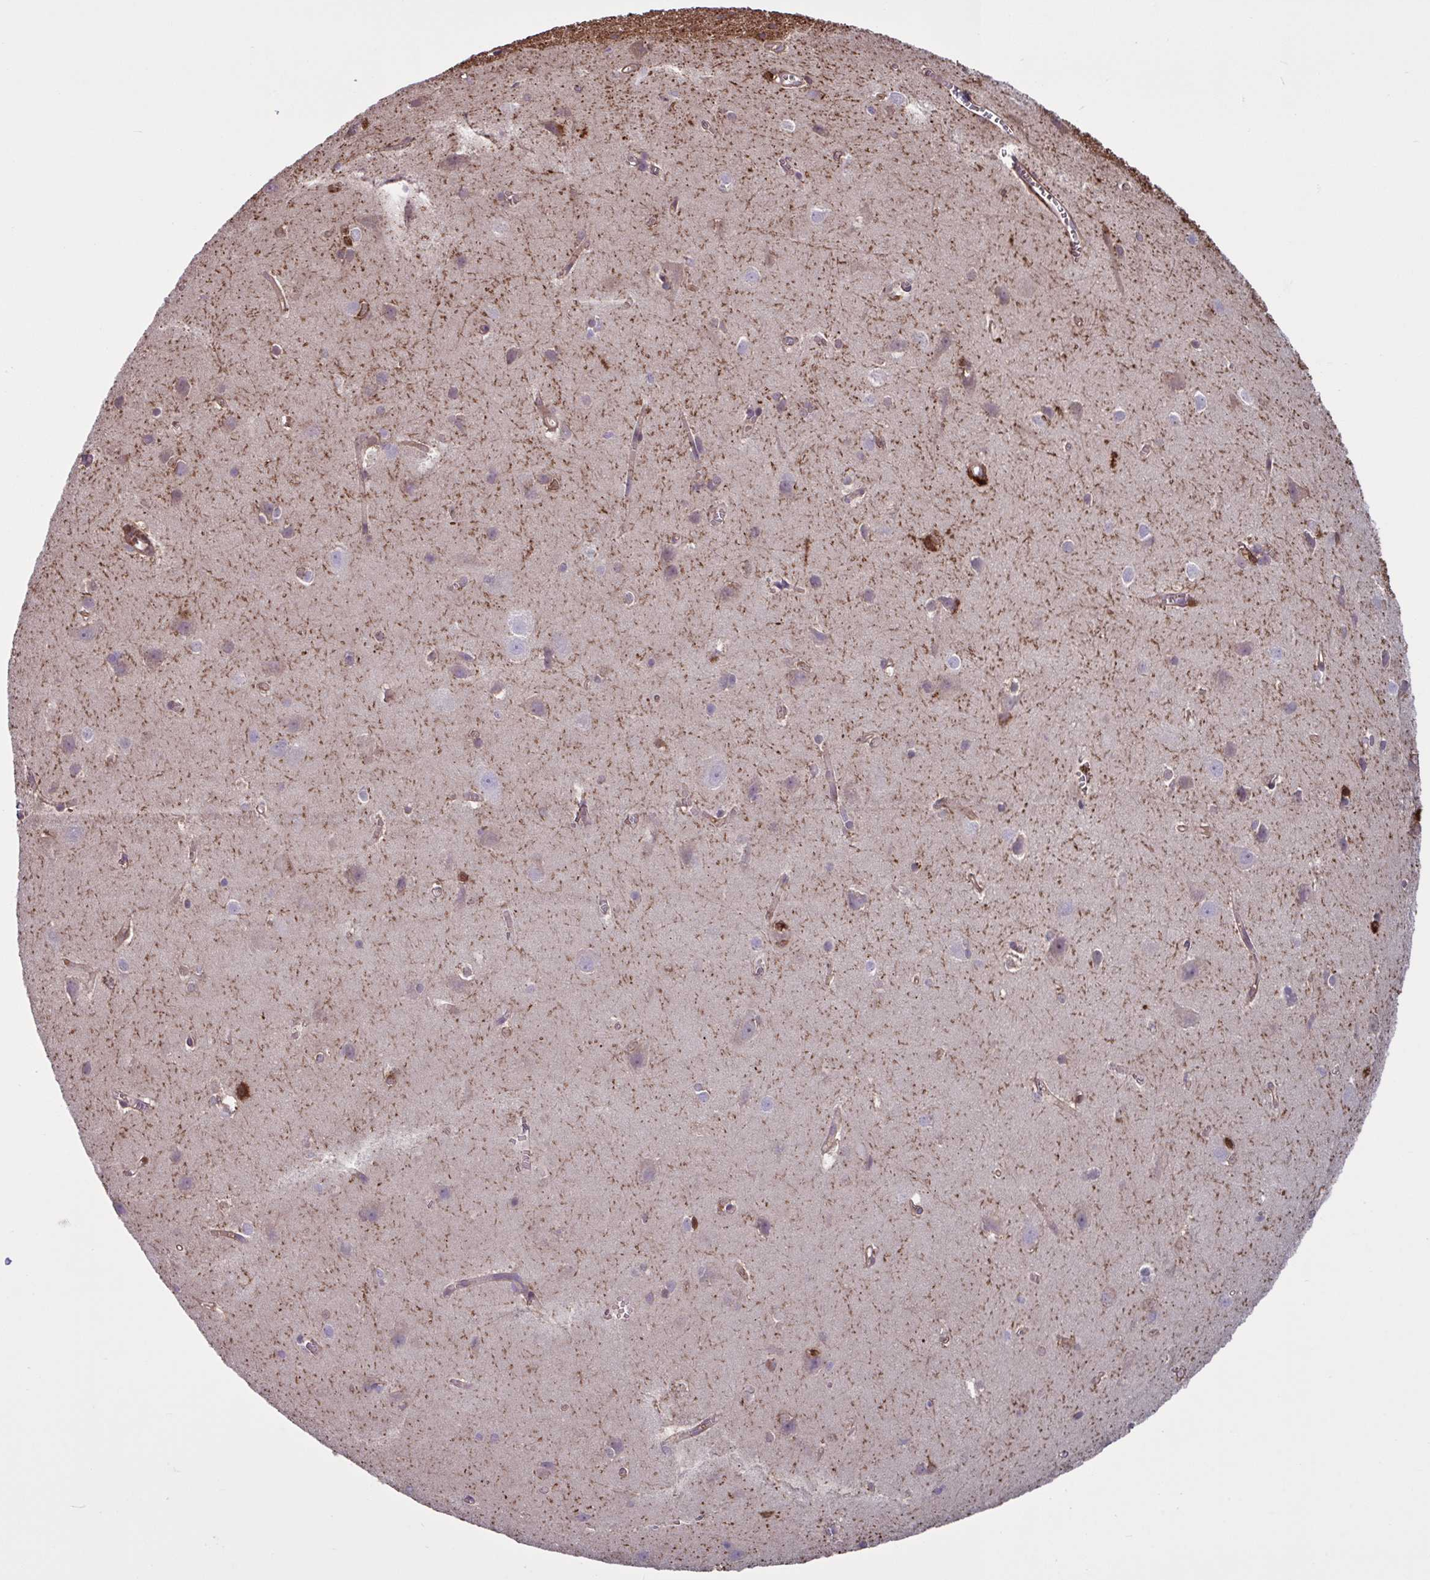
{"staining": {"intensity": "moderate", "quantity": "25%-75%", "location": "cytoplasmic/membranous"}, "tissue": "cerebral cortex", "cell_type": "Endothelial cells", "image_type": "normal", "snomed": [{"axis": "morphology", "description": "Normal tissue, NOS"}, {"axis": "topography", "description": "Cerebral cortex"}], "caption": "This histopathology image displays immunohistochemistry staining of normal human cerebral cortex, with medium moderate cytoplasmic/membranous staining in about 25%-75% of endothelial cells.", "gene": "GLTP", "patient": {"sex": "male", "age": 37}}